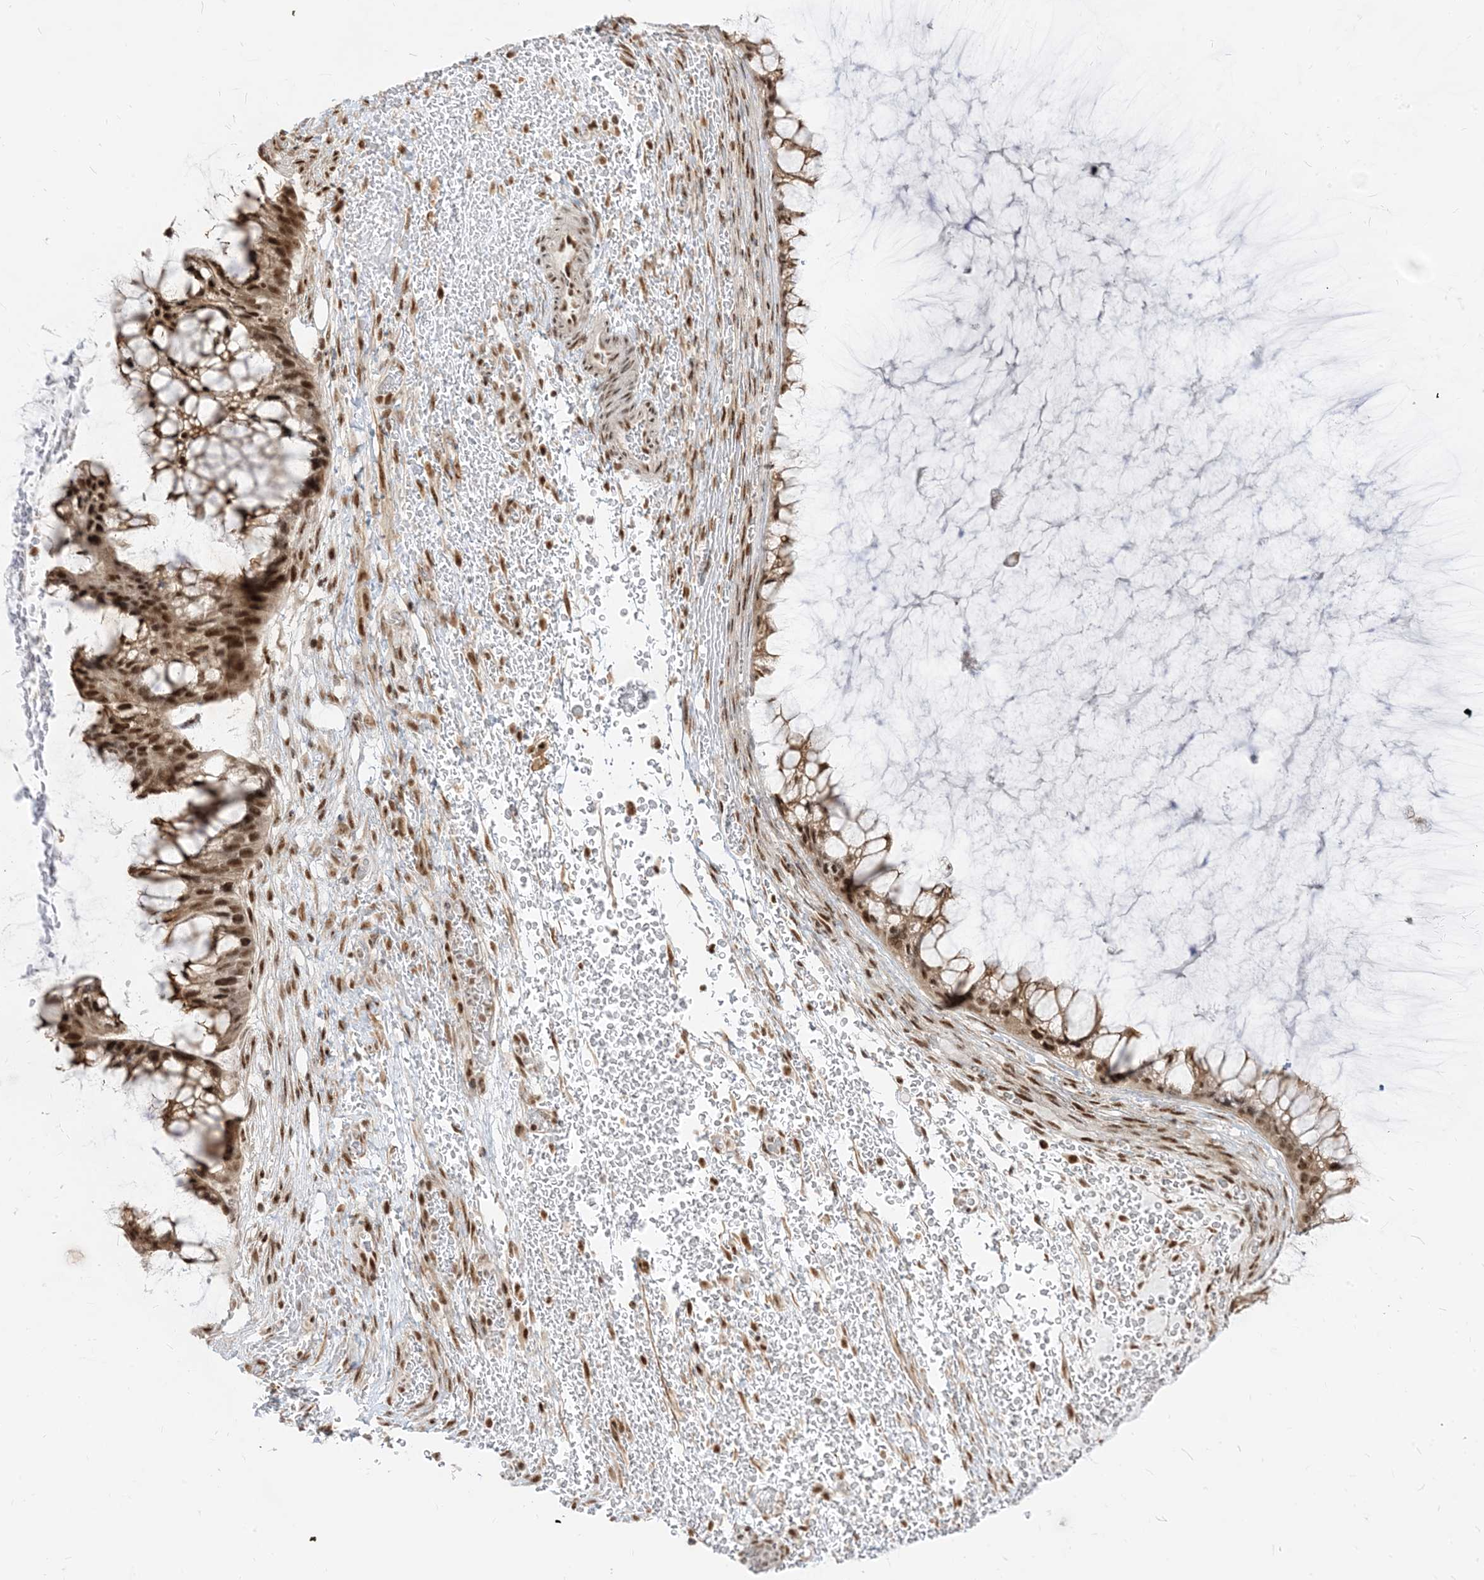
{"staining": {"intensity": "moderate", "quantity": ">75%", "location": "cytoplasmic/membranous,nuclear"}, "tissue": "ovarian cancer", "cell_type": "Tumor cells", "image_type": "cancer", "snomed": [{"axis": "morphology", "description": "Cystadenocarcinoma, mucinous, NOS"}, {"axis": "topography", "description": "Ovary"}], "caption": "Immunohistochemical staining of human ovarian cancer (mucinous cystadenocarcinoma) displays moderate cytoplasmic/membranous and nuclear protein staining in about >75% of tumor cells. (IHC, brightfield microscopy, high magnification).", "gene": "ARGLU1", "patient": {"sex": "female", "age": 37}}